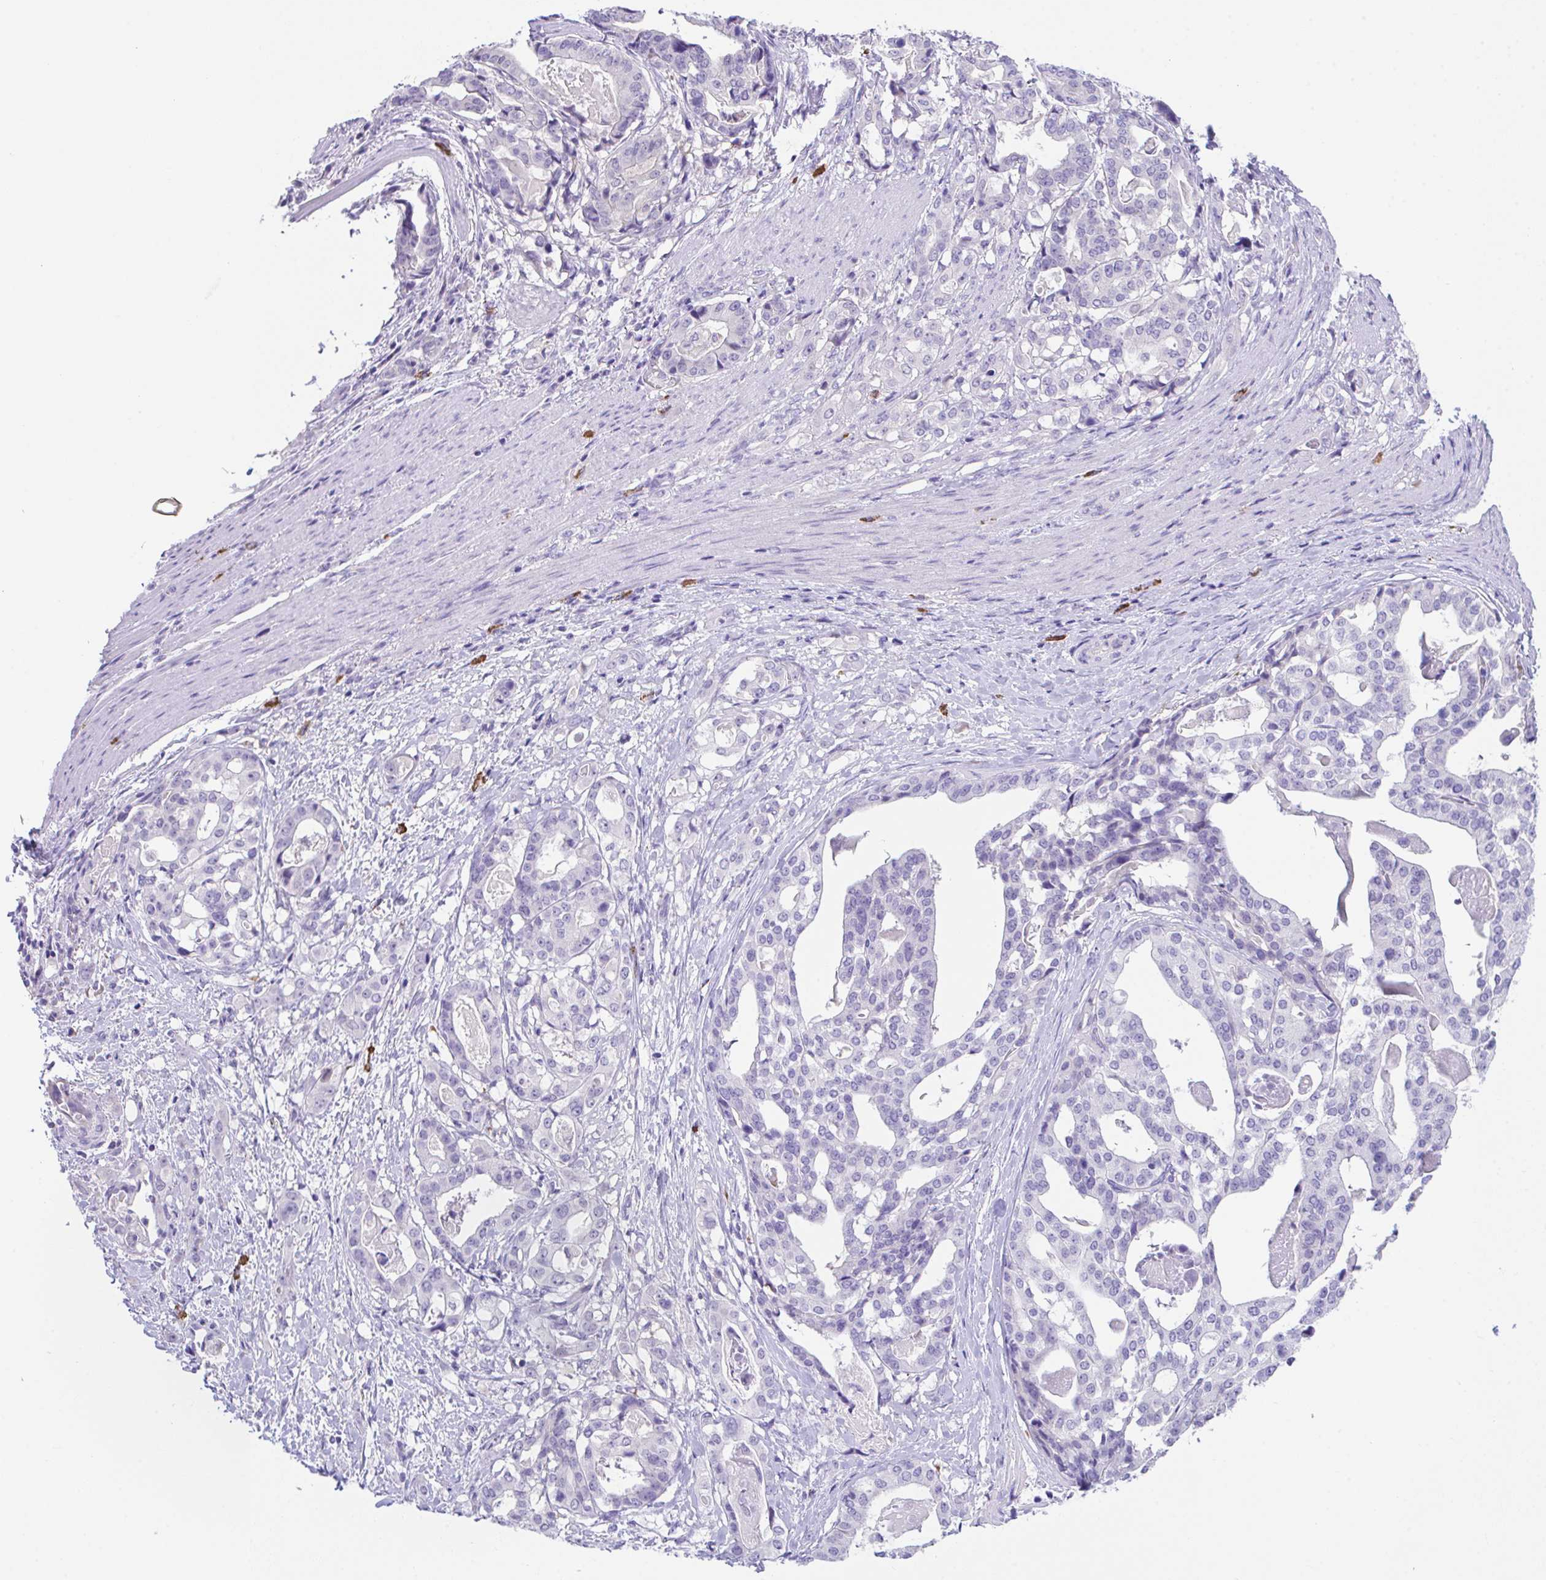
{"staining": {"intensity": "negative", "quantity": "none", "location": "none"}, "tissue": "stomach cancer", "cell_type": "Tumor cells", "image_type": "cancer", "snomed": [{"axis": "morphology", "description": "Adenocarcinoma, NOS"}, {"axis": "topography", "description": "Stomach"}], "caption": "Immunohistochemistry (IHC) of human stomach cancer exhibits no staining in tumor cells.", "gene": "HACD4", "patient": {"sex": "male", "age": 48}}